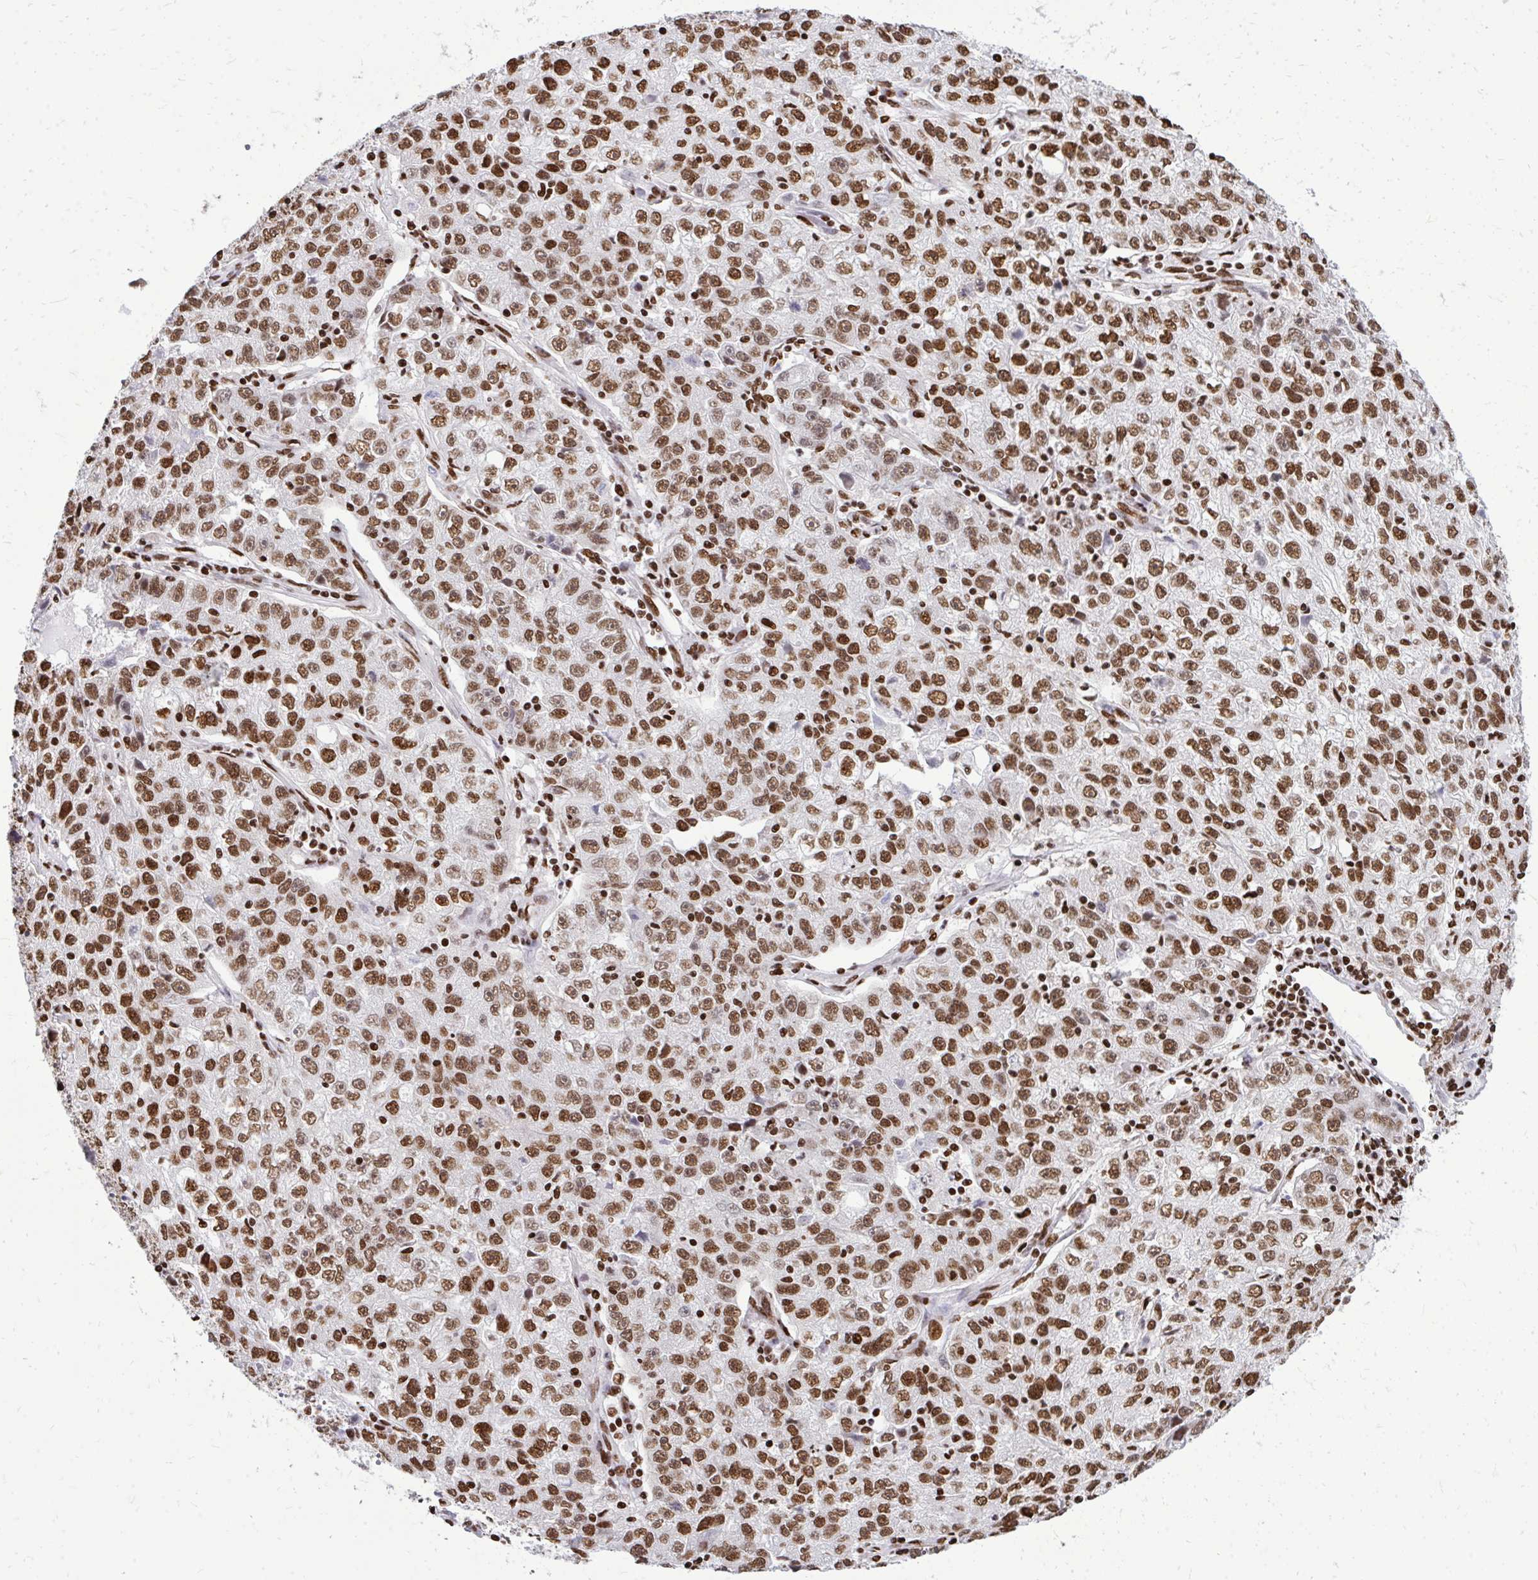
{"staining": {"intensity": "strong", "quantity": ">75%", "location": "nuclear"}, "tissue": "lung cancer", "cell_type": "Tumor cells", "image_type": "cancer", "snomed": [{"axis": "morphology", "description": "Normal morphology"}, {"axis": "morphology", "description": "Adenocarcinoma, NOS"}, {"axis": "topography", "description": "Lymph node"}, {"axis": "topography", "description": "Lung"}], "caption": "Lung cancer was stained to show a protein in brown. There is high levels of strong nuclear staining in approximately >75% of tumor cells. The protein is stained brown, and the nuclei are stained in blue (DAB (3,3'-diaminobenzidine) IHC with brightfield microscopy, high magnification).", "gene": "TBL1Y", "patient": {"sex": "female", "age": 57}}